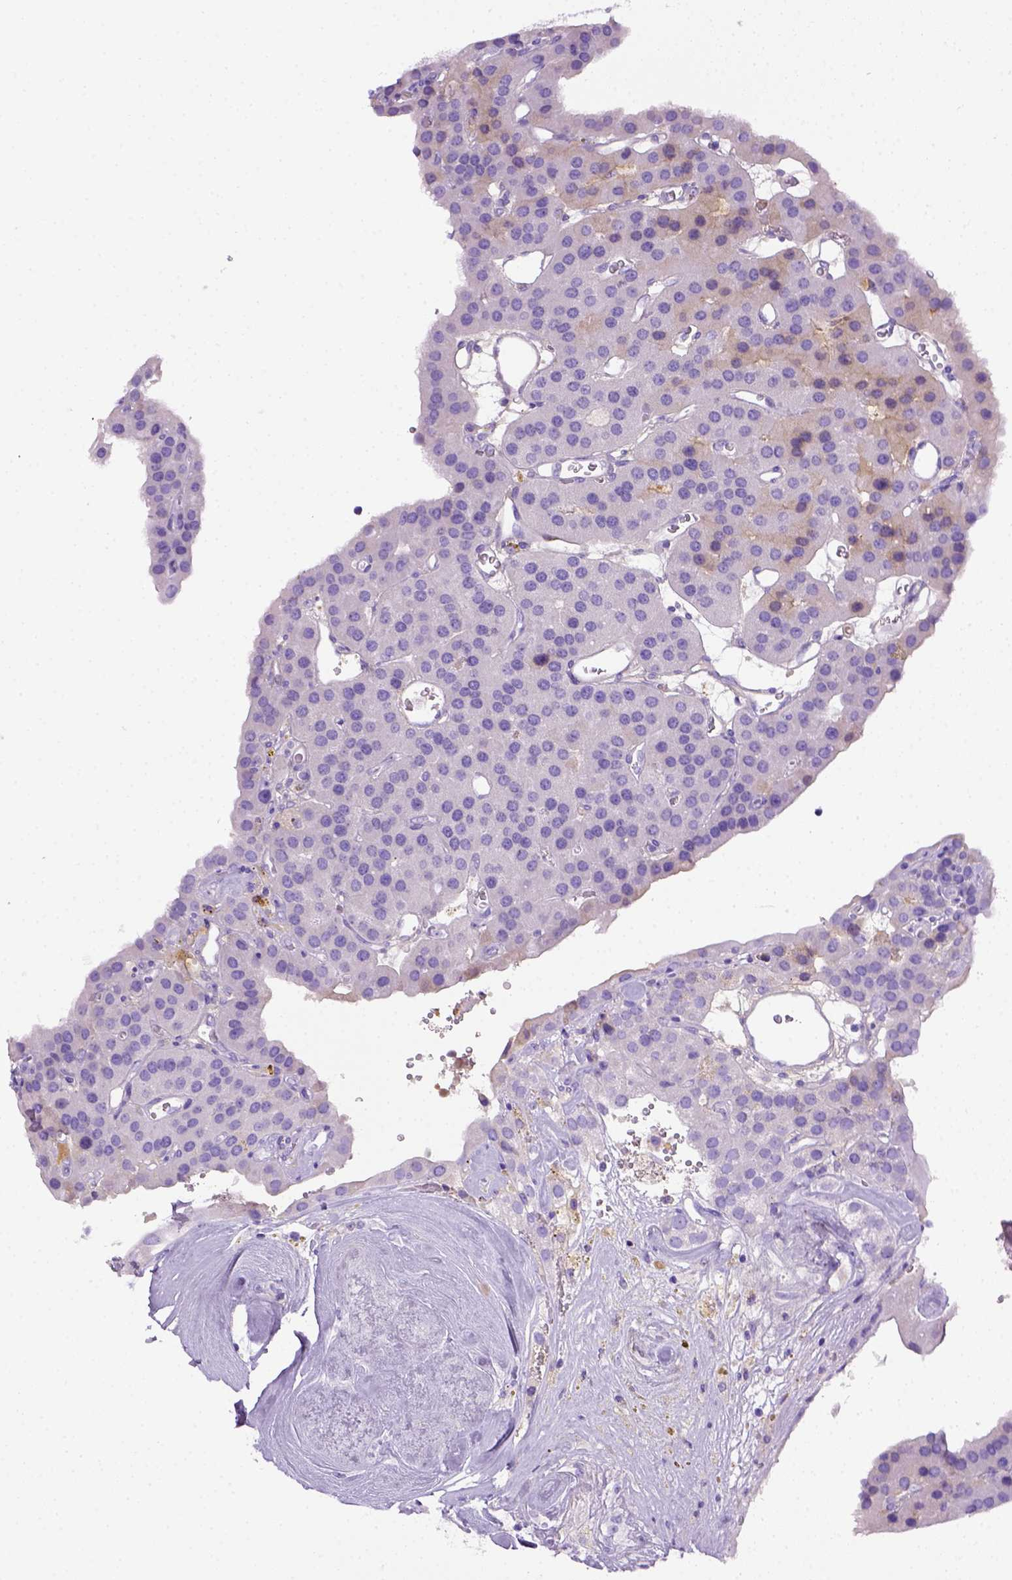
{"staining": {"intensity": "weak", "quantity": "<25%", "location": "cytoplasmic/membranous"}, "tissue": "parathyroid gland", "cell_type": "Glandular cells", "image_type": "normal", "snomed": [{"axis": "morphology", "description": "Normal tissue, NOS"}, {"axis": "morphology", "description": "Adenoma, NOS"}, {"axis": "topography", "description": "Parathyroid gland"}], "caption": "Unremarkable parathyroid gland was stained to show a protein in brown. There is no significant staining in glandular cells. Nuclei are stained in blue.", "gene": "ITIH4", "patient": {"sex": "female", "age": 86}}